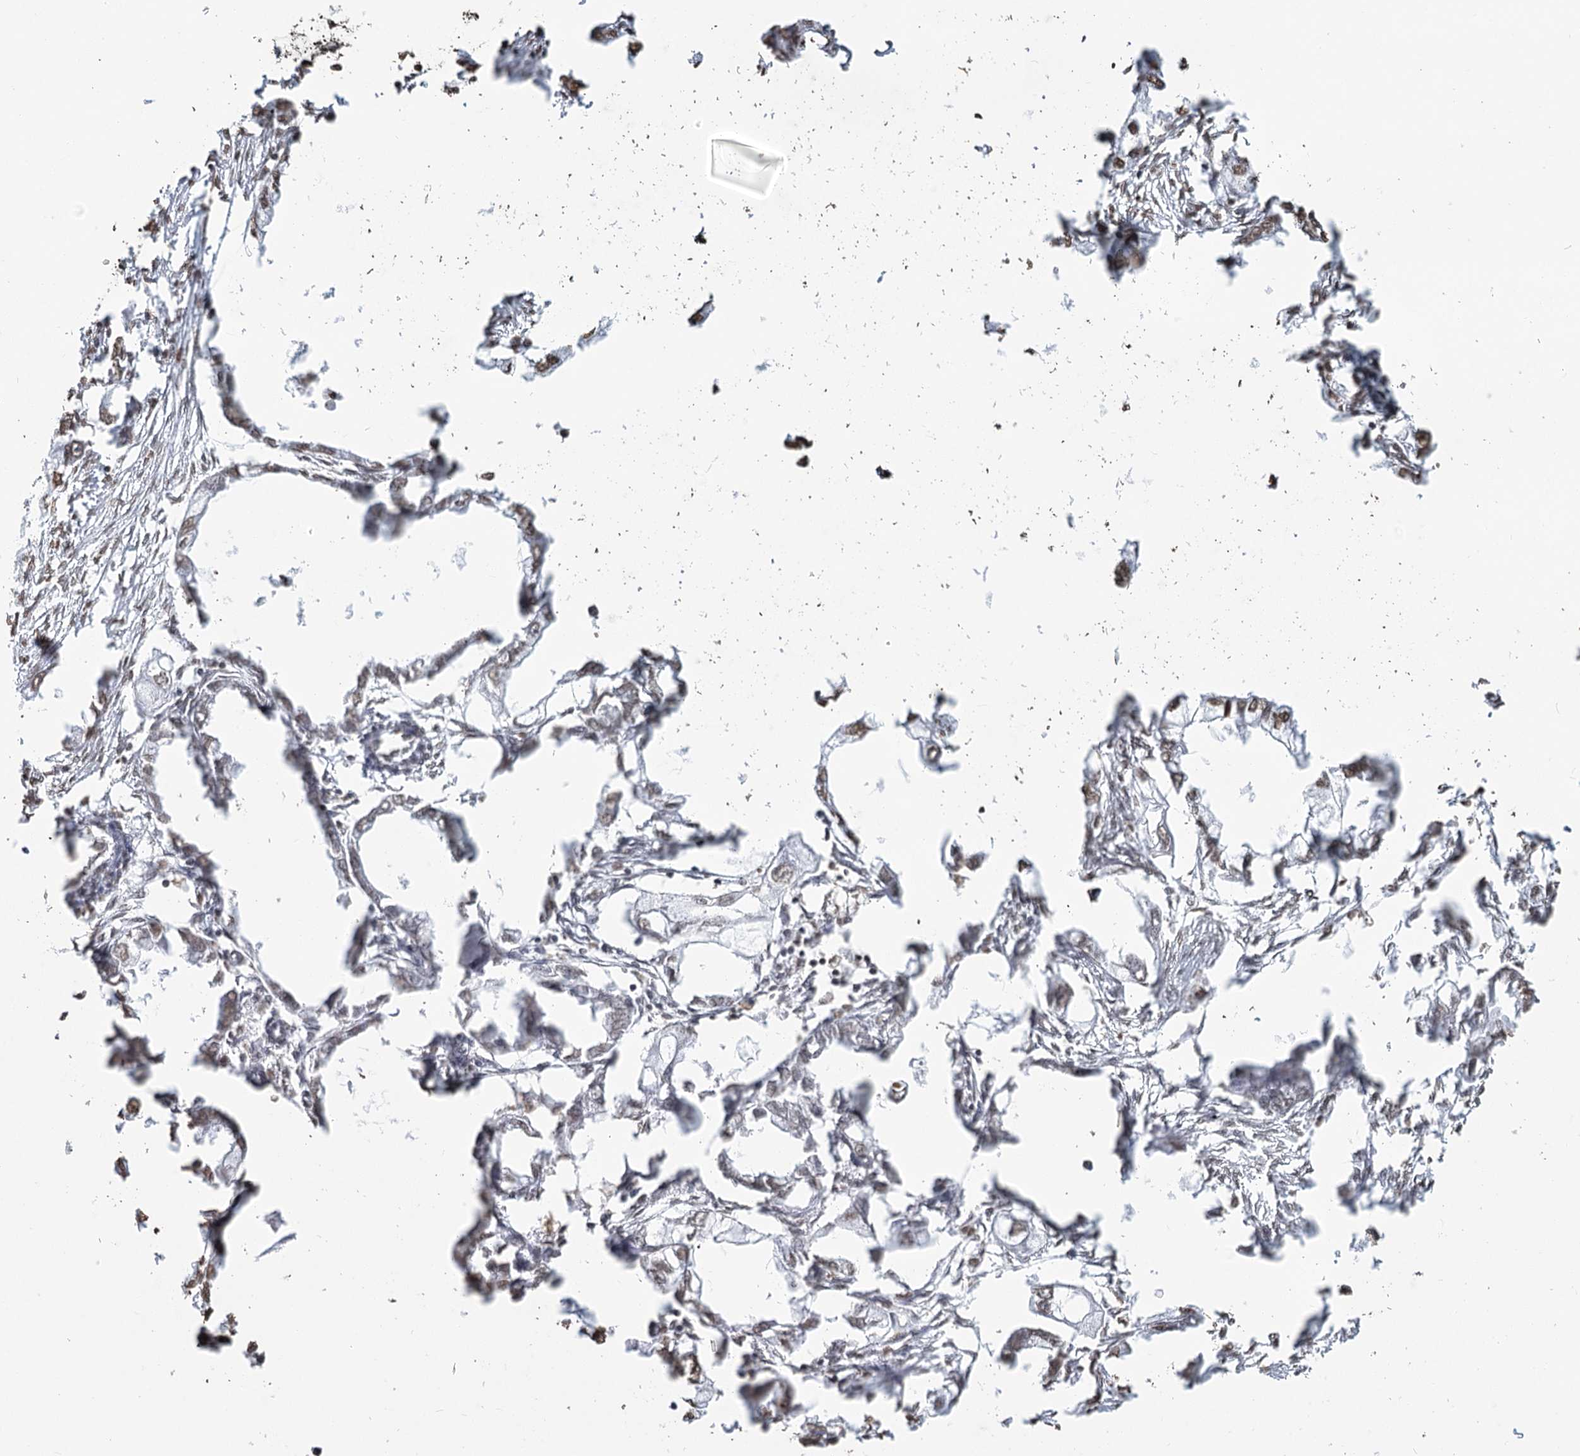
{"staining": {"intensity": "weak", "quantity": "<25%", "location": "nuclear"}, "tissue": "endometrial cancer", "cell_type": "Tumor cells", "image_type": "cancer", "snomed": [{"axis": "morphology", "description": "Adenocarcinoma, NOS"}, {"axis": "morphology", "description": "Adenocarcinoma, metastatic, NOS"}, {"axis": "topography", "description": "Adipose tissue"}, {"axis": "topography", "description": "Endometrium"}], "caption": "The micrograph exhibits no staining of tumor cells in adenocarcinoma (endometrial). The staining was performed using DAB (3,3'-diaminobenzidine) to visualize the protein expression in brown, while the nuclei were stained in blue with hematoxylin (Magnification: 20x).", "gene": "FAM13A", "patient": {"sex": "female", "age": 67}}